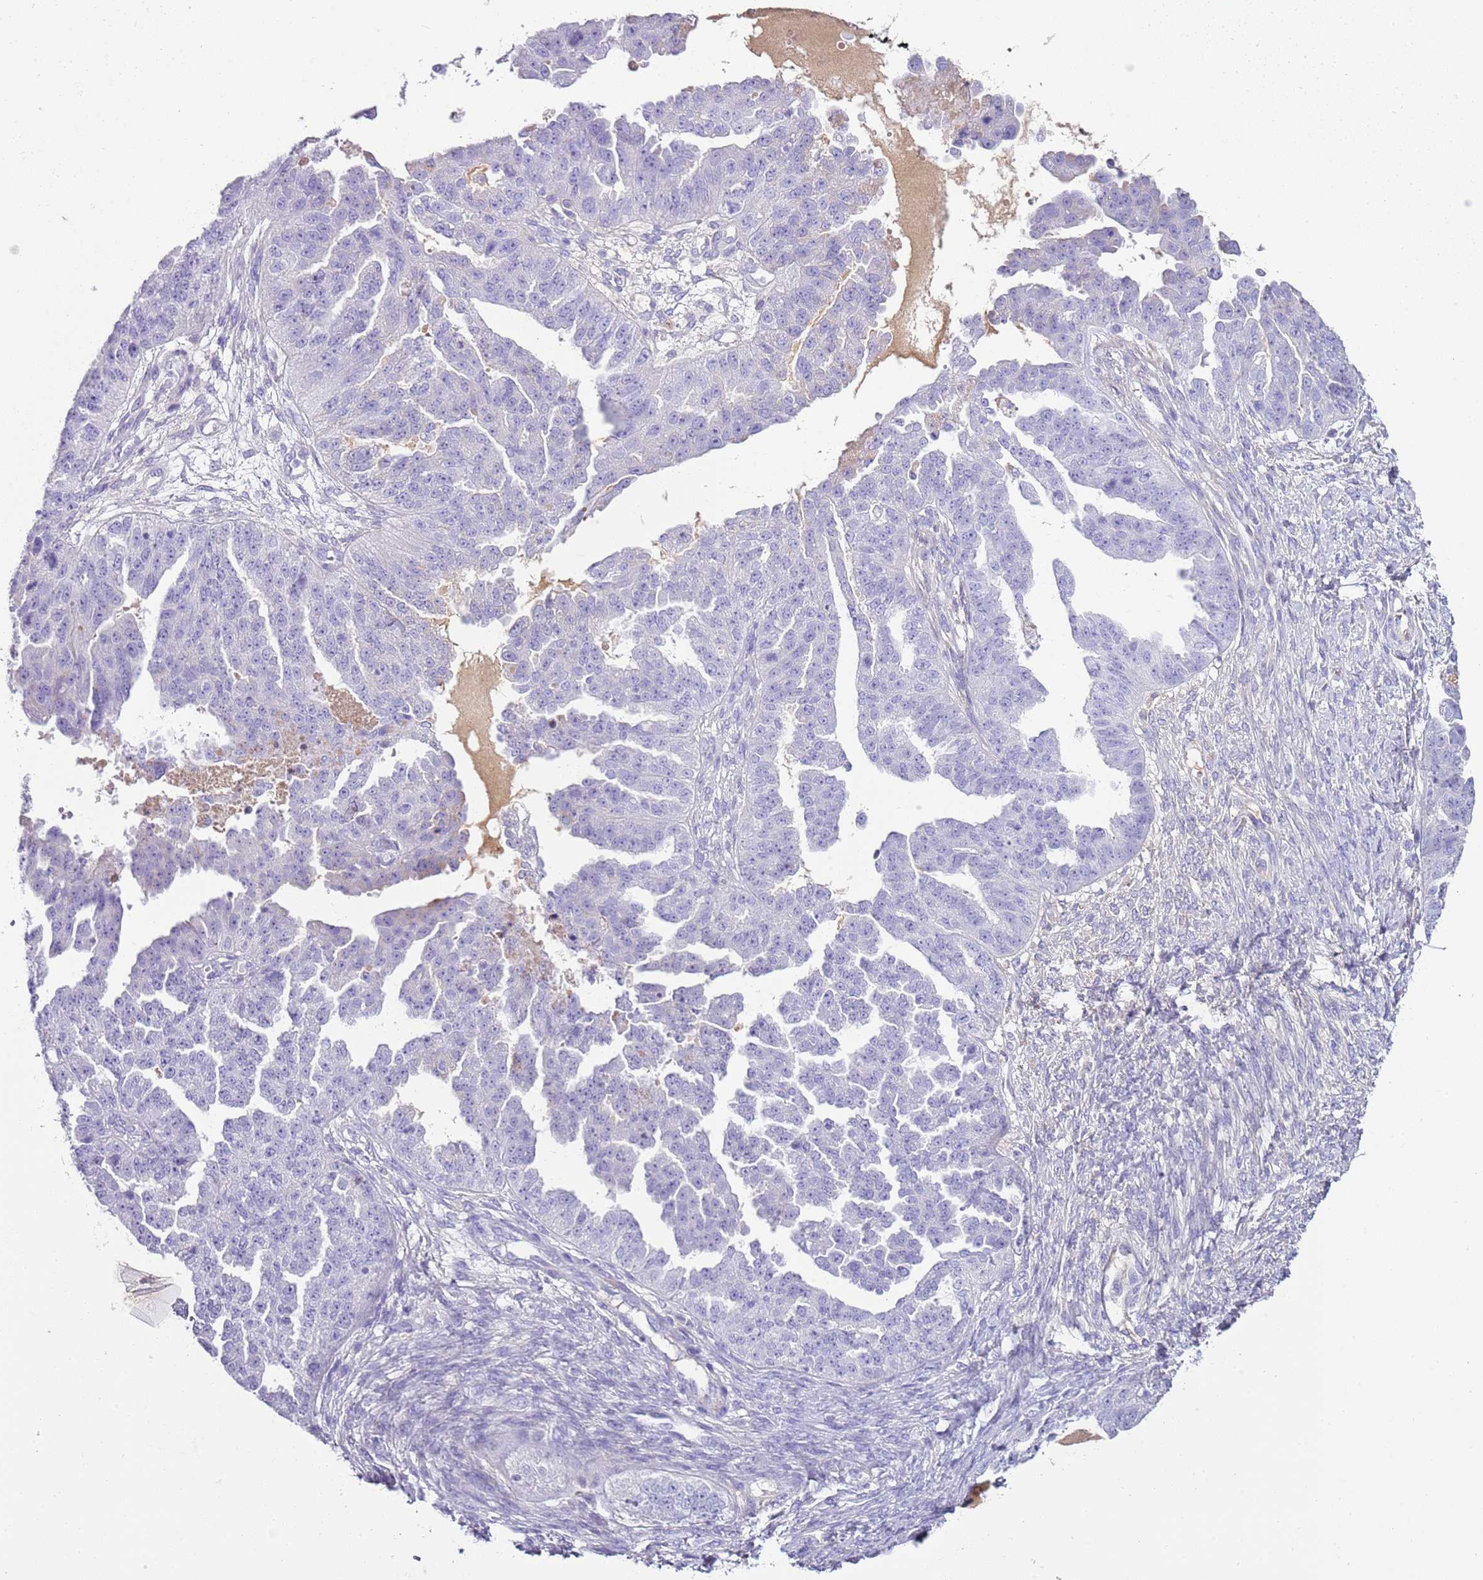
{"staining": {"intensity": "negative", "quantity": "none", "location": "none"}, "tissue": "ovarian cancer", "cell_type": "Tumor cells", "image_type": "cancer", "snomed": [{"axis": "morphology", "description": "Cystadenocarcinoma, serous, NOS"}, {"axis": "topography", "description": "Ovary"}], "caption": "Immunohistochemistry of human ovarian cancer reveals no staining in tumor cells. (Stains: DAB (3,3'-diaminobenzidine) IHC with hematoxylin counter stain, Microscopy: brightfield microscopy at high magnification).", "gene": "IGKV3D-11", "patient": {"sex": "female", "age": 58}}